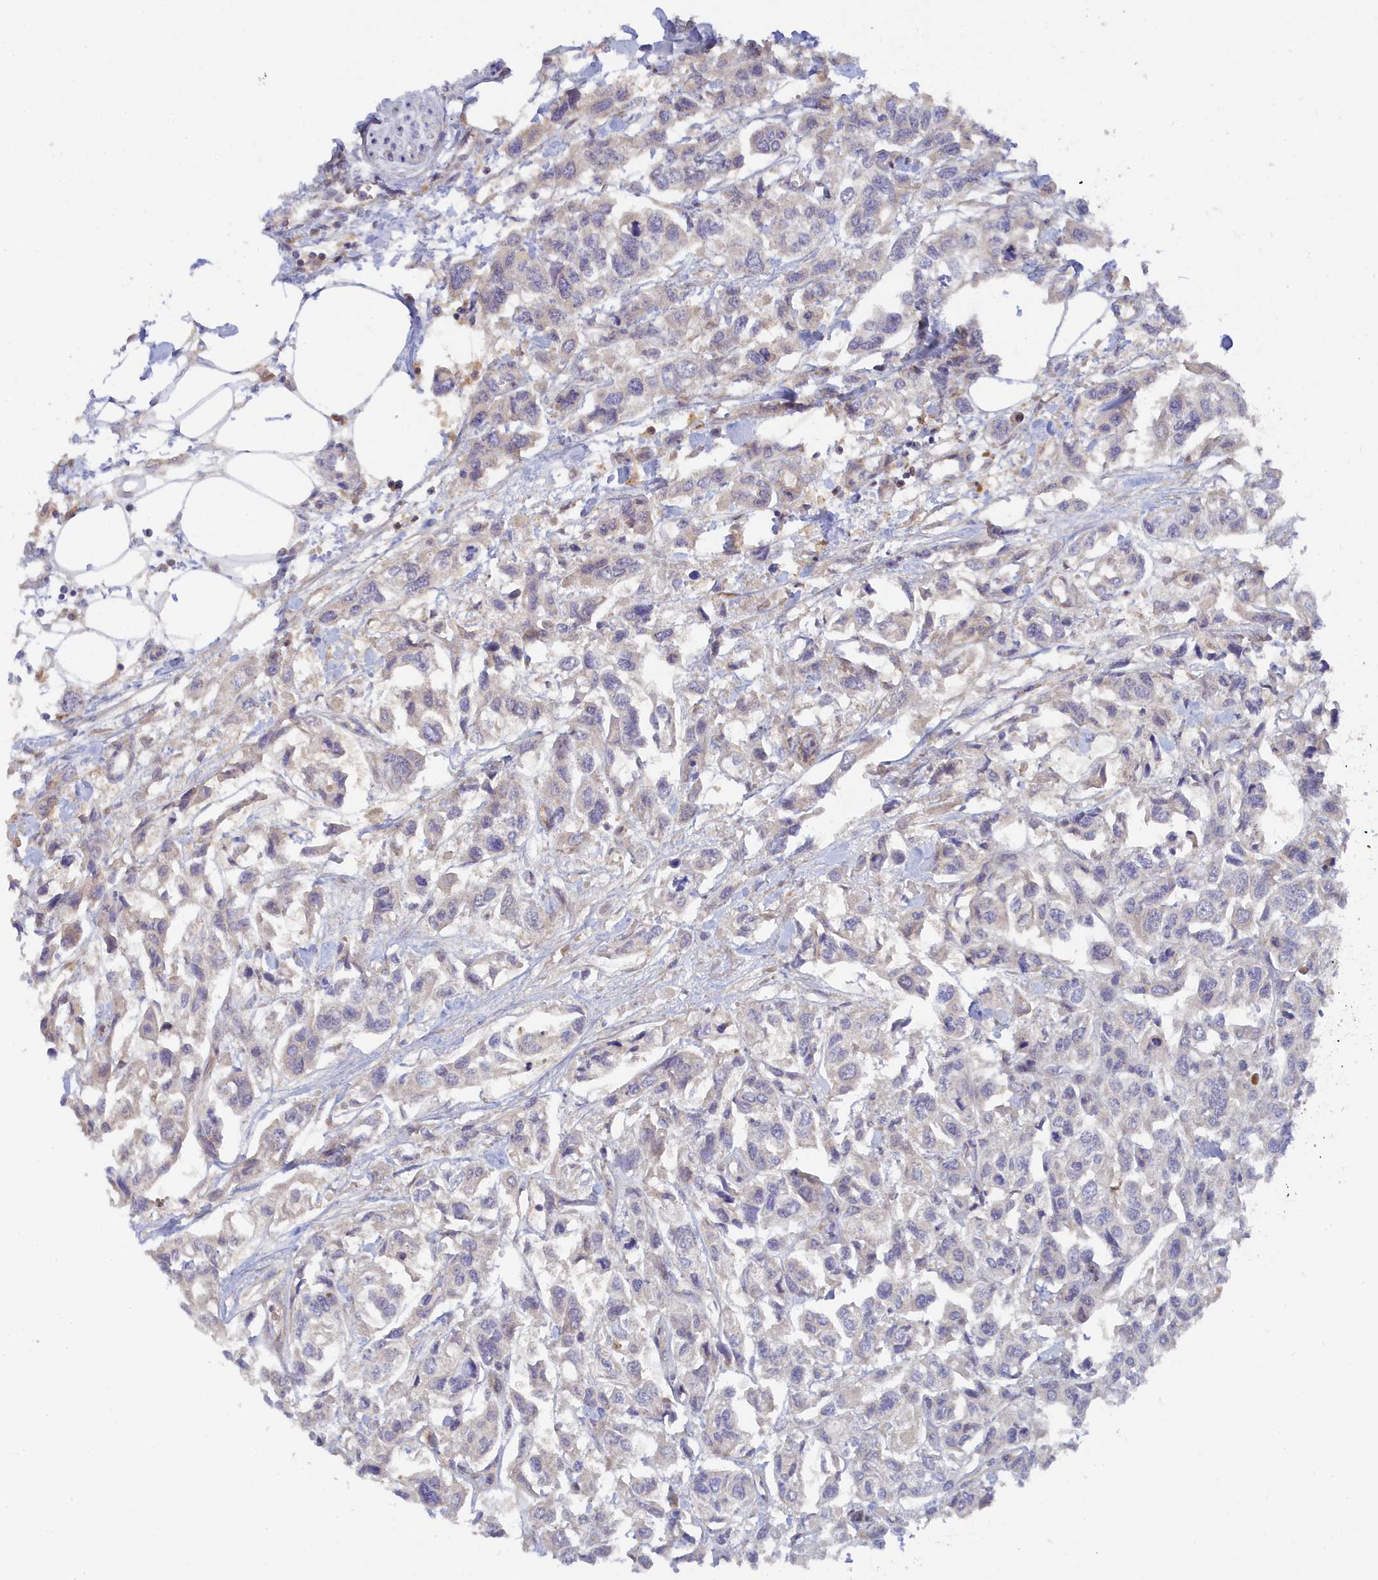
{"staining": {"intensity": "negative", "quantity": "none", "location": "none"}, "tissue": "urothelial cancer", "cell_type": "Tumor cells", "image_type": "cancer", "snomed": [{"axis": "morphology", "description": "Urothelial carcinoma, High grade"}, {"axis": "topography", "description": "Urinary bladder"}], "caption": "Micrograph shows no protein staining in tumor cells of urothelial cancer tissue.", "gene": "SPATA5L1", "patient": {"sex": "male", "age": 67}}